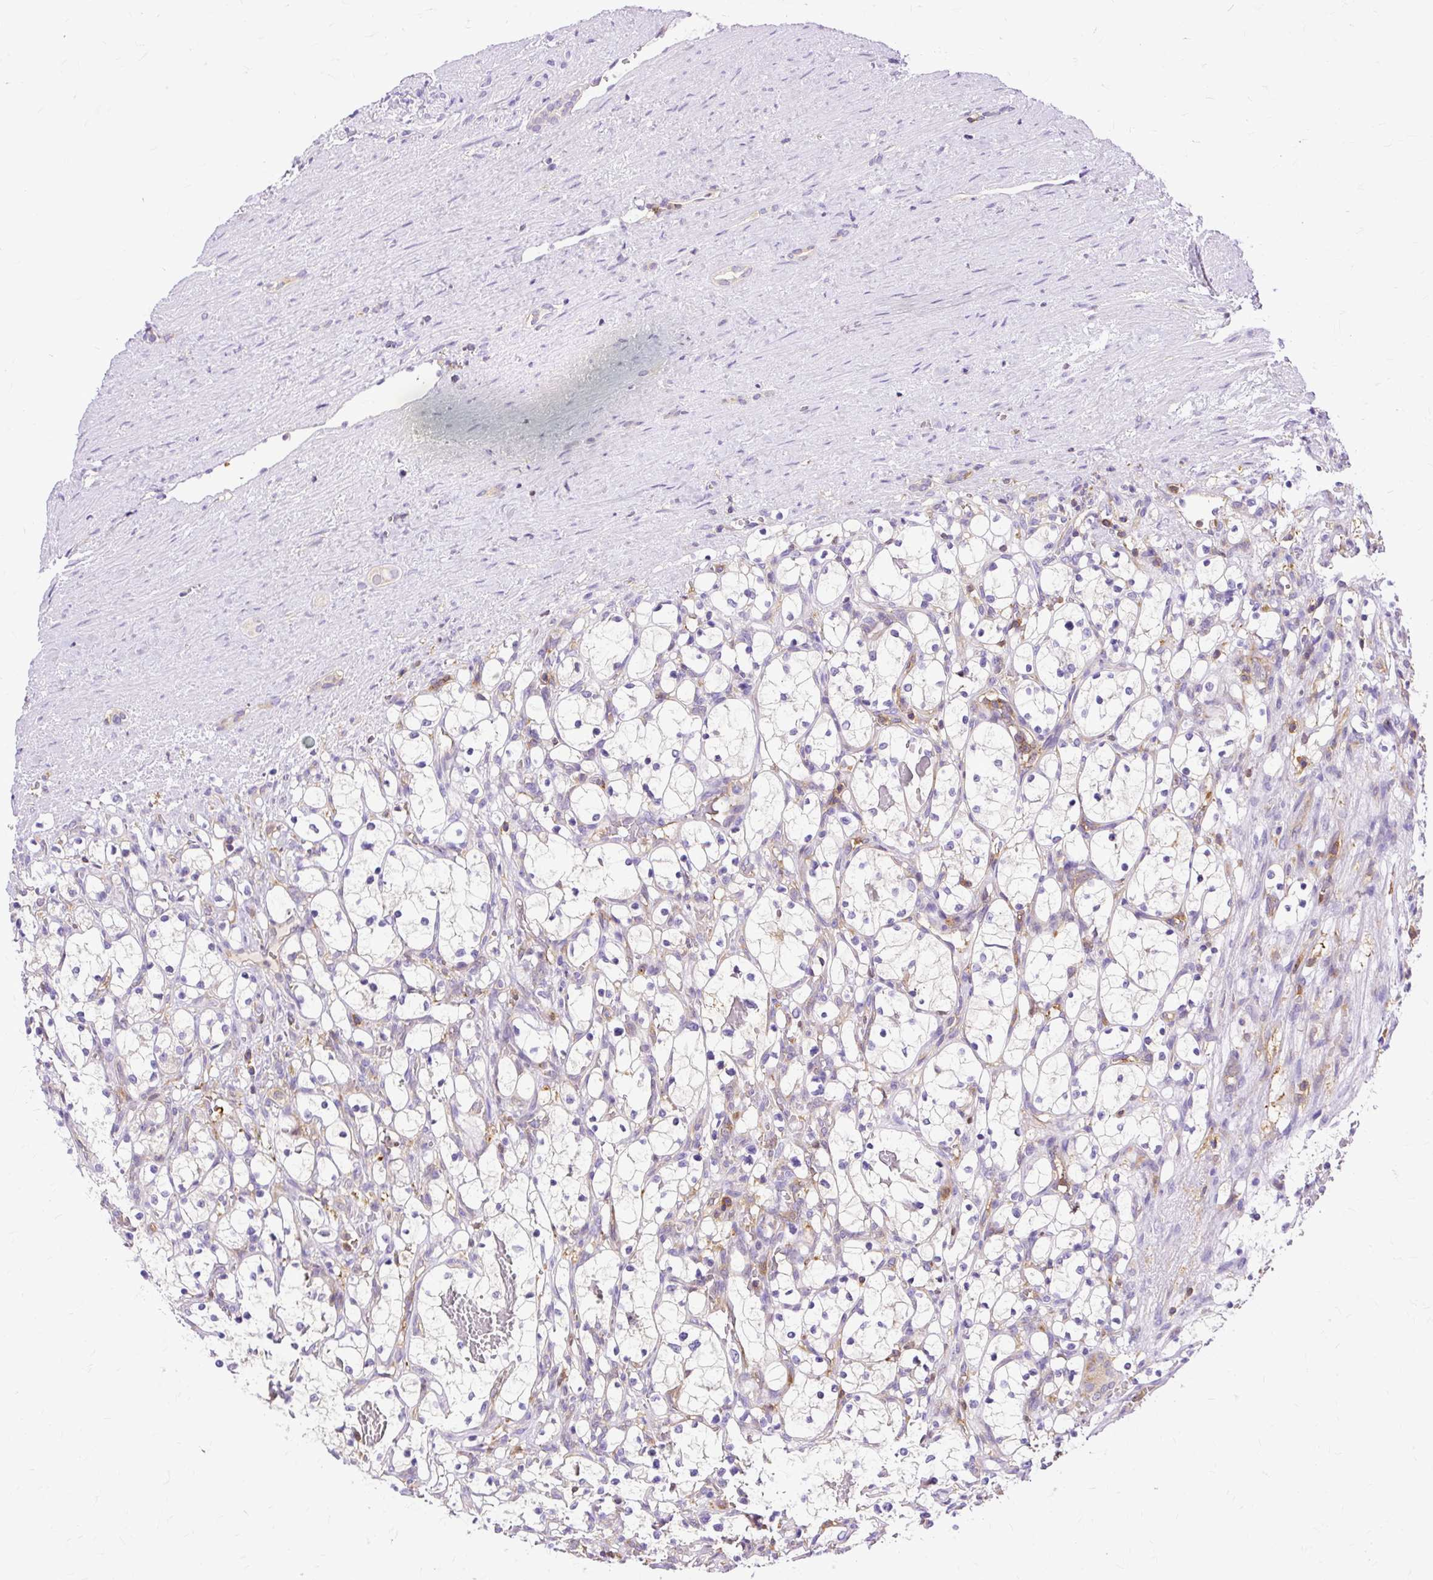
{"staining": {"intensity": "negative", "quantity": "none", "location": "none"}, "tissue": "renal cancer", "cell_type": "Tumor cells", "image_type": "cancer", "snomed": [{"axis": "morphology", "description": "Adenocarcinoma, NOS"}, {"axis": "topography", "description": "Kidney"}], "caption": "Human adenocarcinoma (renal) stained for a protein using IHC exhibits no staining in tumor cells.", "gene": "TWF2", "patient": {"sex": "female", "age": 69}}